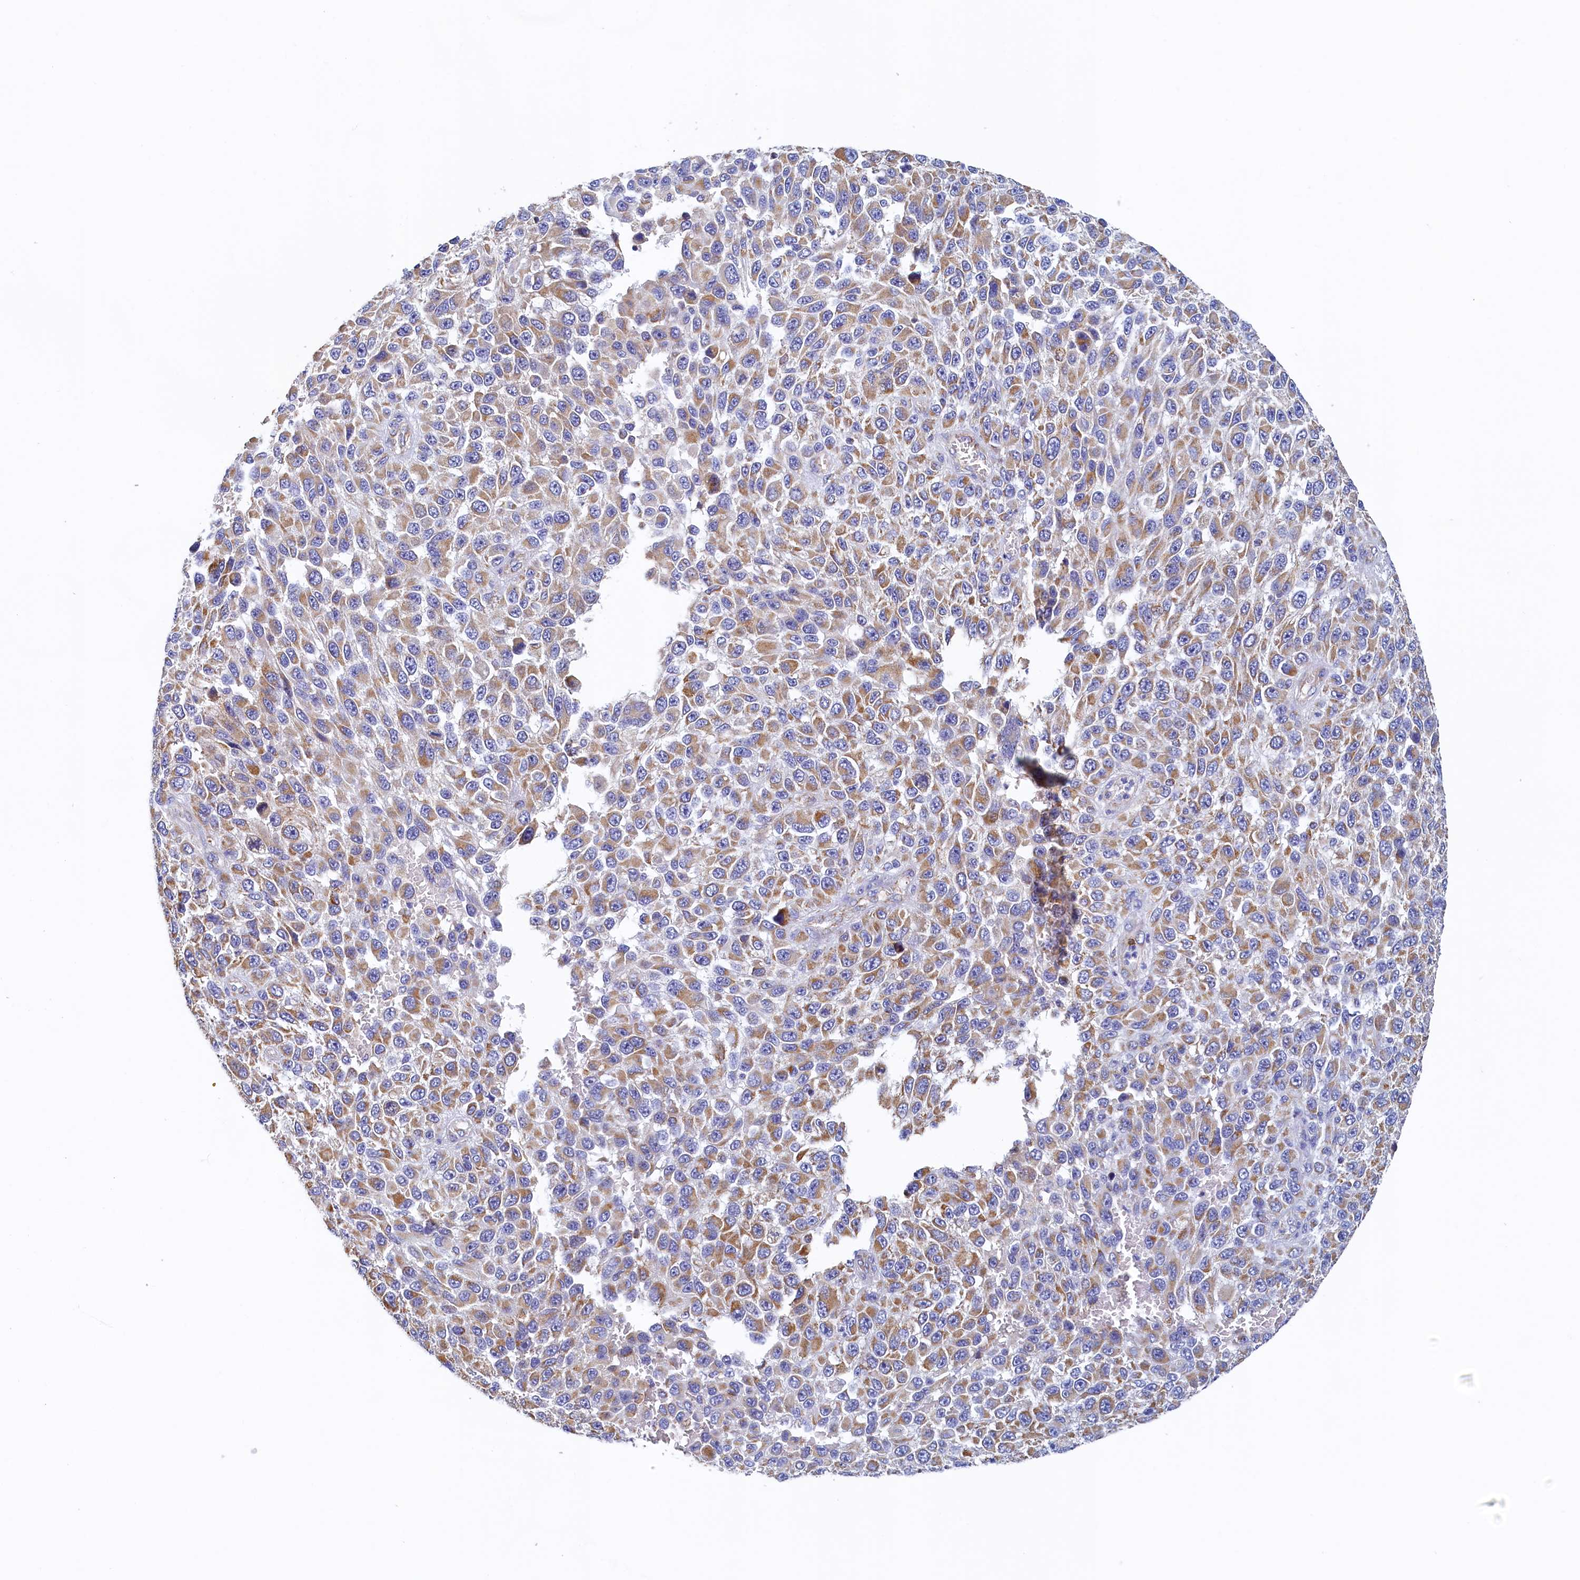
{"staining": {"intensity": "moderate", "quantity": ">75%", "location": "cytoplasmic/membranous"}, "tissue": "melanoma", "cell_type": "Tumor cells", "image_type": "cancer", "snomed": [{"axis": "morphology", "description": "Normal tissue, NOS"}, {"axis": "morphology", "description": "Malignant melanoma, NOS"}, {"axis": "topography", "description": "Skin"}], "caption": "A brown stain labels moderate cytoplasmic/membranous positivity of a protein in malignant melanoma tumor cells.", "gene": "POC1A", "patient": {"sex": "female", "age": 96}}